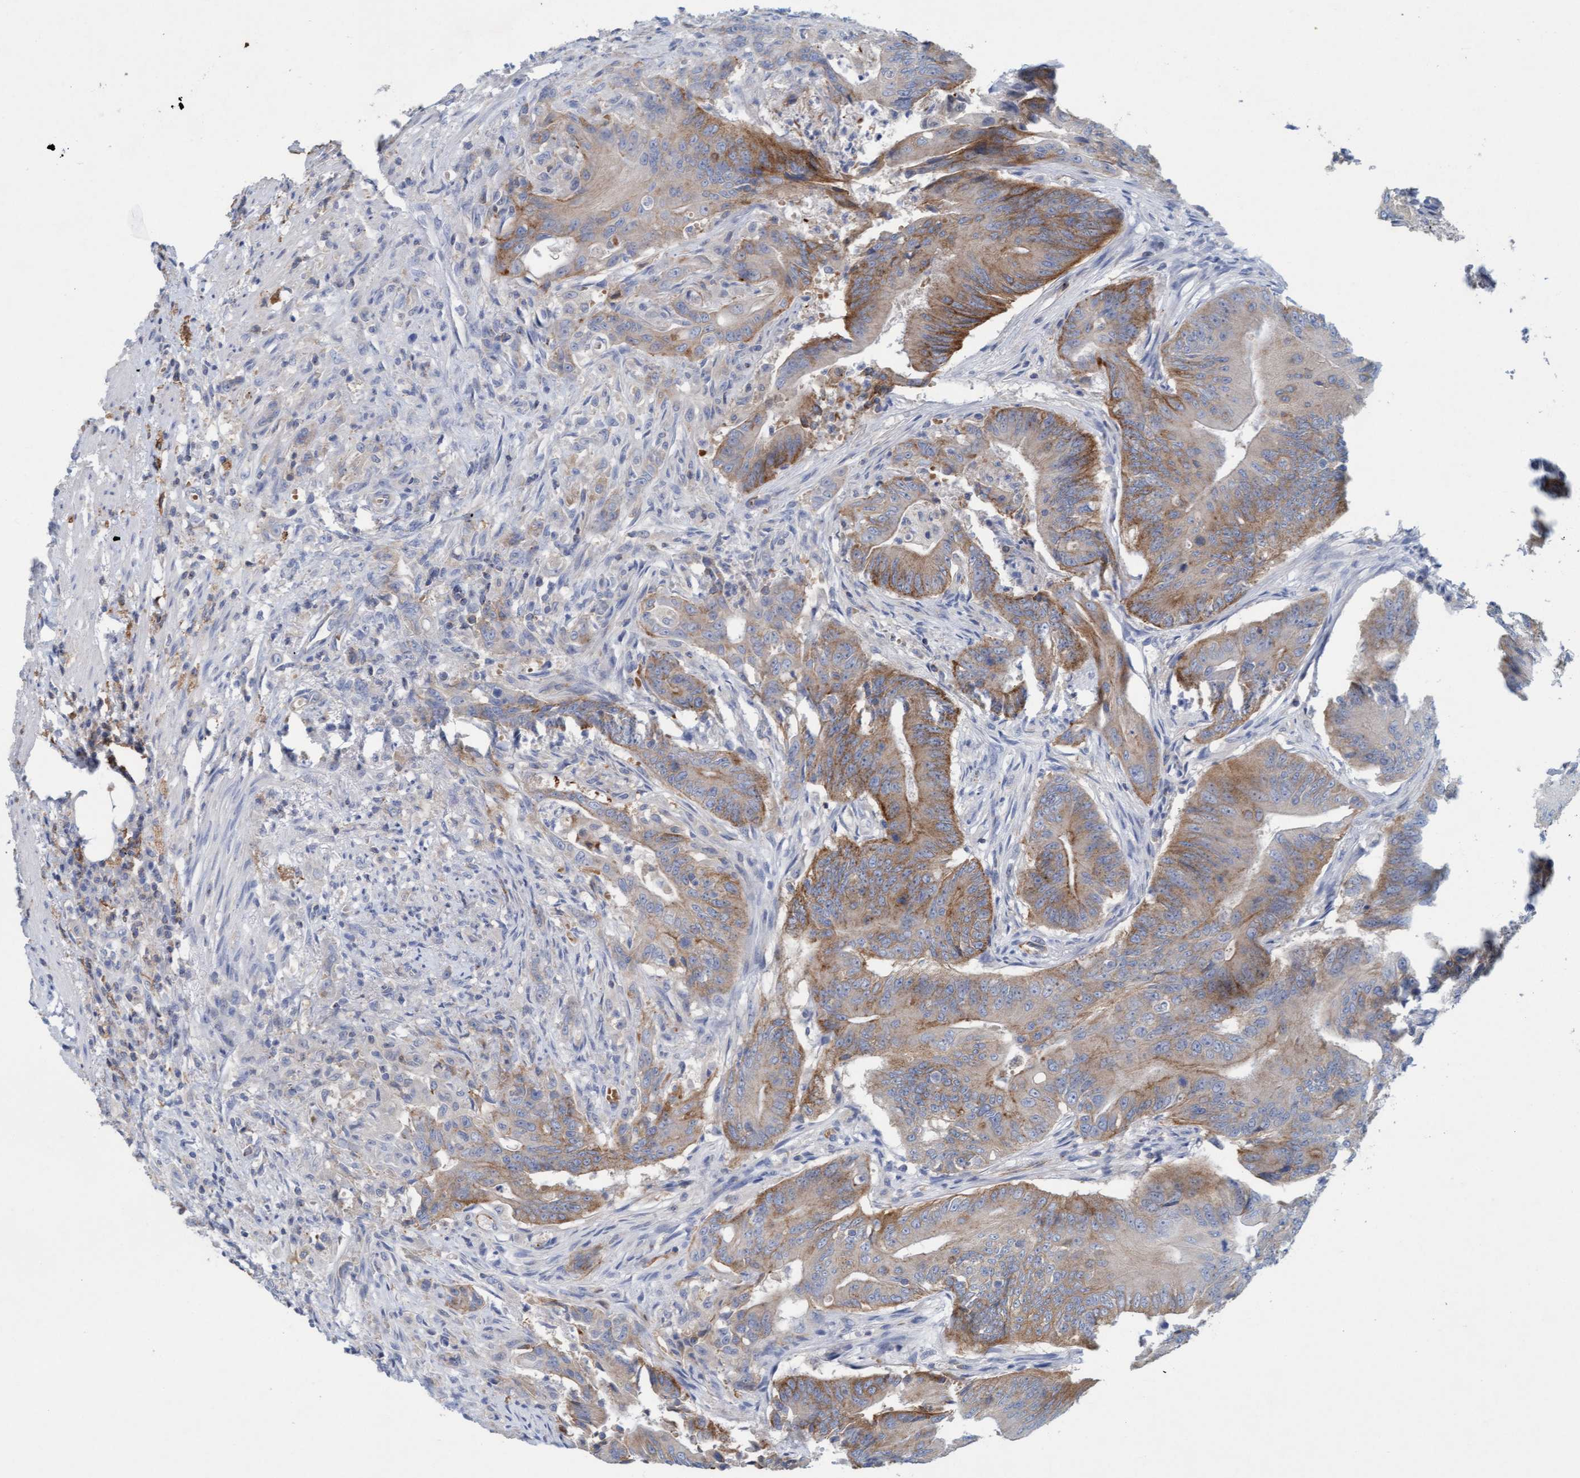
{"staining": {"intensity": "moderate", "quantity": ">75%", "location": "cytoplasmic/membranous"}, "tissue": "colorectal cancer", "cell_type": "Tumor cells", "image_type": "cancer", "snomed": [{"axis": "morphology", "description": "Adenoma, NOS"}, {"axis": "morphology", "description": "Adenocarcinoma, NOS"}, {"axis": "topography", "description": "Colon"}], "caption": "This micrograph demonstrates IHC staining of colorectal adenocarcinoma, with medium moderate cytoplasmic/membranous expression in about >75% of tumor cells.", "gene": "SIGIRR", "patient": {"sex": "male", "age": 79}}